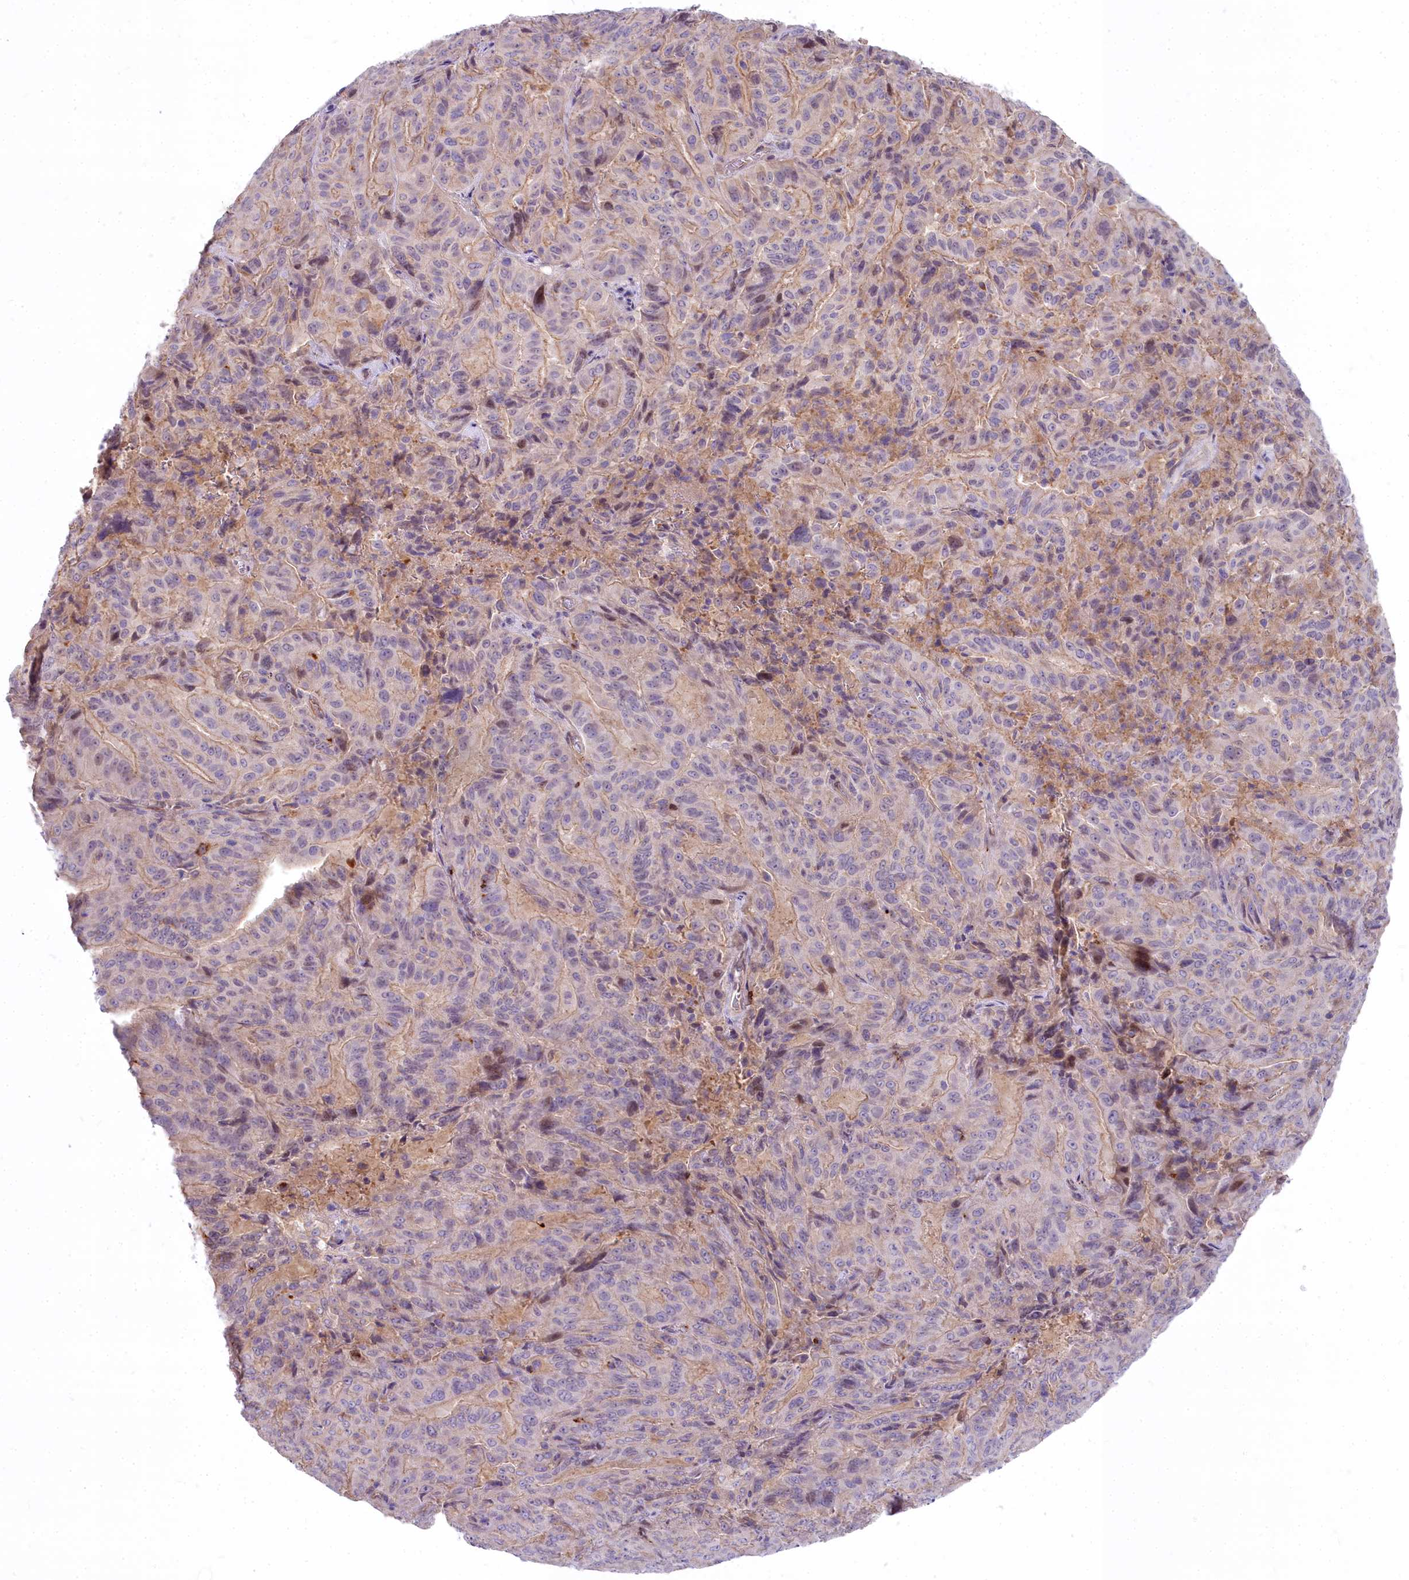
{"staining": {"intensity": "weak", "quantity": "<25%", "location": "cytoplasmic/membranous"}, "tissue": "pancreatic cancer", "cell_type": "Tumor cells", "image_type": "cancer", "snomed": [{"axis": "morphology", "description": "Adenocarcinoma, NOS"}, {"axis": "topography", "description": "Pancreas"}], "caption": "Adenocarcinoma (pancreatic) was stained to show a protein in brown. There is no significant expression in tumor cells. (Brightfield microscopy of DAB immunohistochemistry at high magnification).", "gene": "HLA-DOA", "patient": {"sex": "male", "age": 63}}